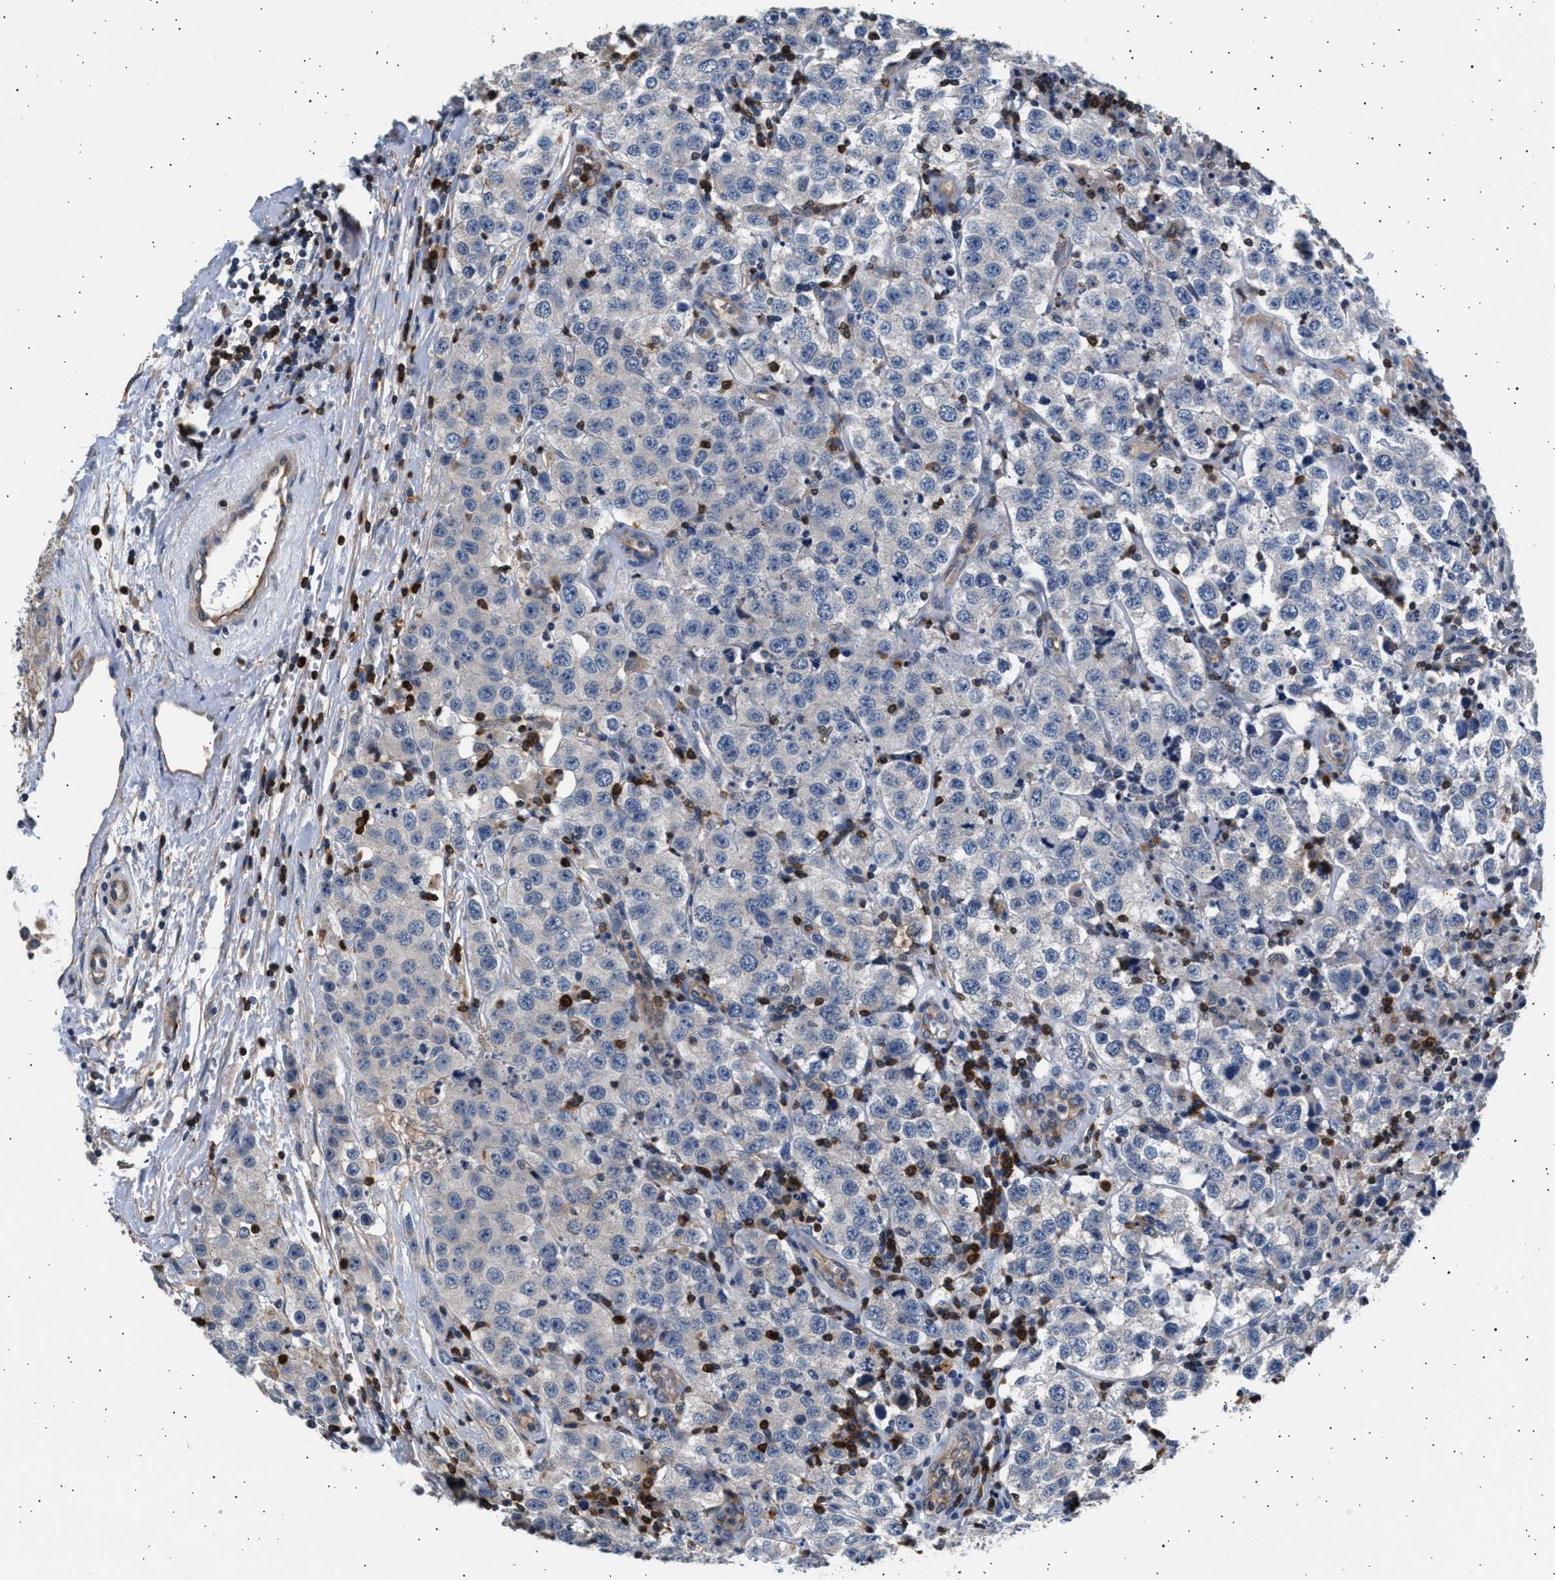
{"staining": {"intensity": "negative", "quantity": "none", "location": "none"}, "tissue": "testis cancer", "cell_type": "Tumor cells", "image_type": "cancer", "snomed": [{"axis": "morphology", "description": "Seminoma, NOS"}, {"axis": "topography", "description": "Testis"}], "caption": "Immunohistochemistry micrograph of neoplastic tissue: testis cancer stained with DAB displays no significant protein staining in tumor cells.", "gene": "GRAP2", "patient": {"sex": "male", "age": 52}}